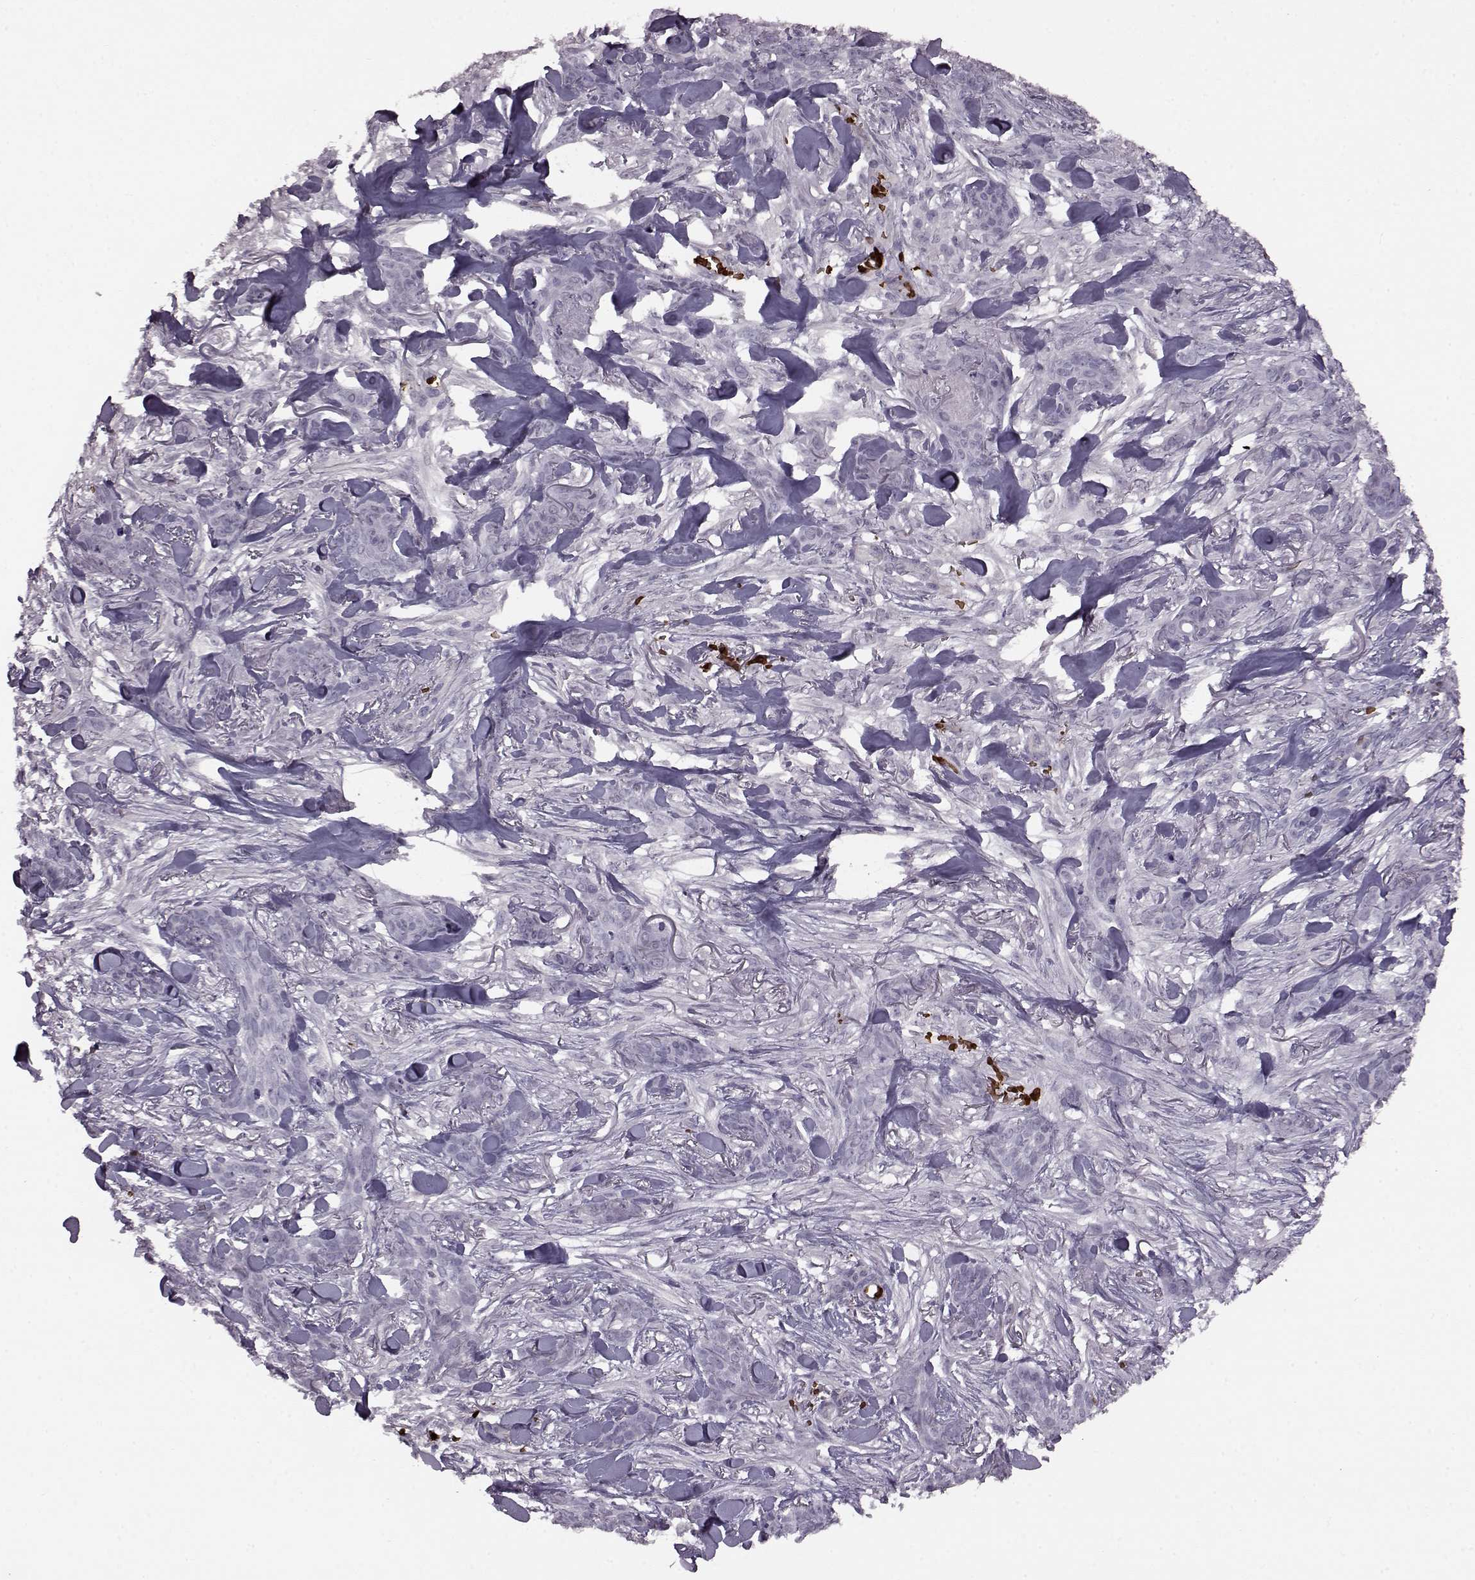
{"staining": {"intensity": "negative", "quantity": "none", "location": "none"}, "tissue": "skin cancer", "cell_type": "Tumor cells", "image_type": "cancer", "snomed": [{"axis": "morphology", "description": "Basal cell carcinoma"}, {"axis": "topography", "description": "Skin"}], "caption": "Immunohistochemistry (IHC) image of neoplastic tissue: skin basal cell carcinoma stained with DAB (3,3'-diaminobenzidine) demonstrates no significant protein staining in tumor cells.", "gene": "PROP1", "patient": {"sex": "female", "age": 61}}